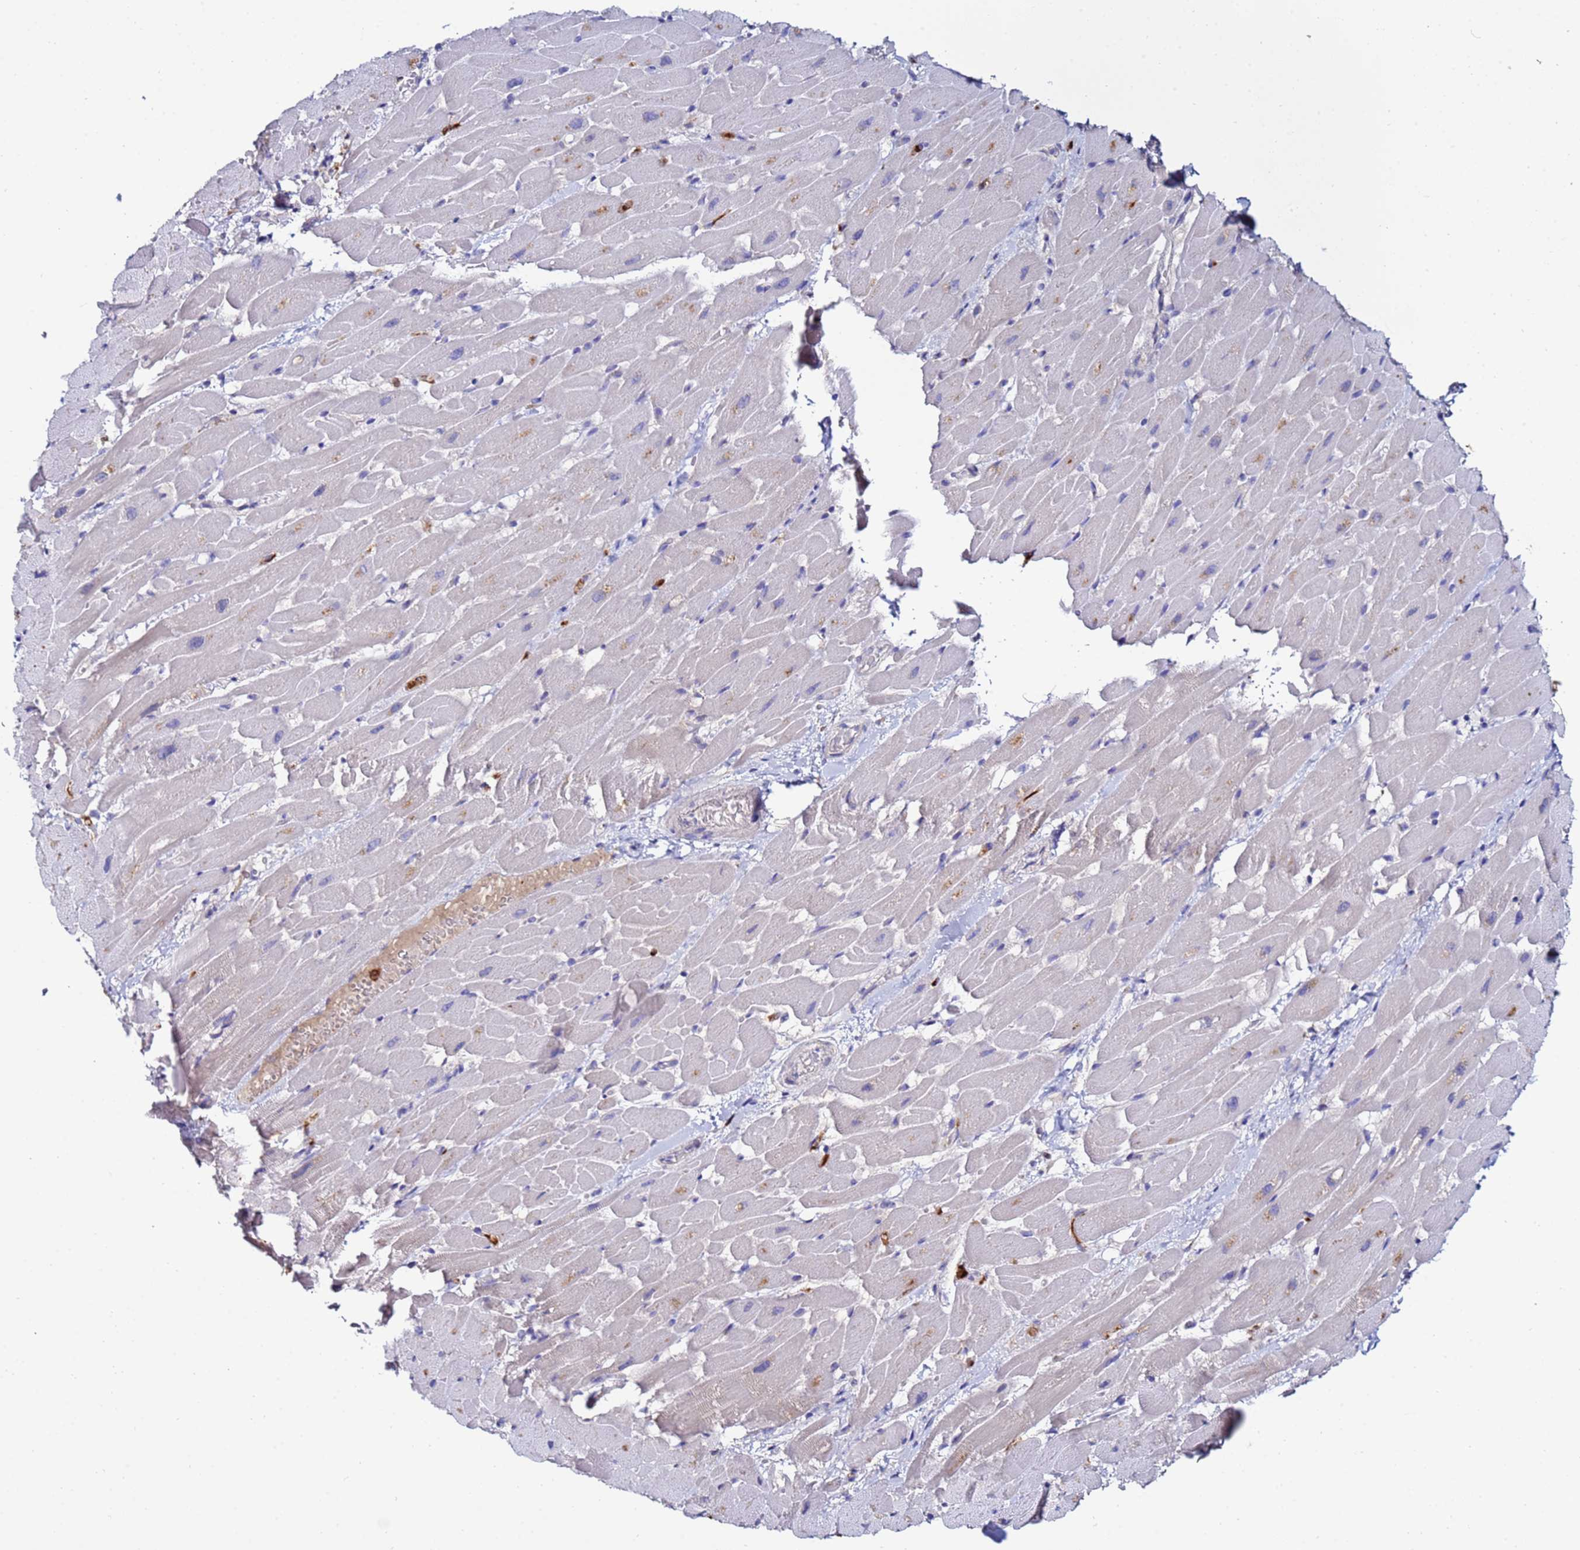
{"staining": {"intensity": "negative", "quantity": "none", "location": "none"}, "tissue": "heart muscle", "cell_type": "Cardiomyocytes", "image_type": "normal", "snomed": [{"axis": "morphology", "description": "Normal tissue, NOS"}, {"axis": "topography", "description": "Heart"}], "caption": "Immunohistochemistry photomicrograph of normal human heart muscle stained for a protein (brown), which exhibits no positivity in cardiomyocytes. Brightfield microscopy of immunohistochemistry stained with DAB (brown) and hematoxylin (blue), captured at high magnification.", "gene": "TUBAL3", "patient": {"sex": "male", "age": 37}}